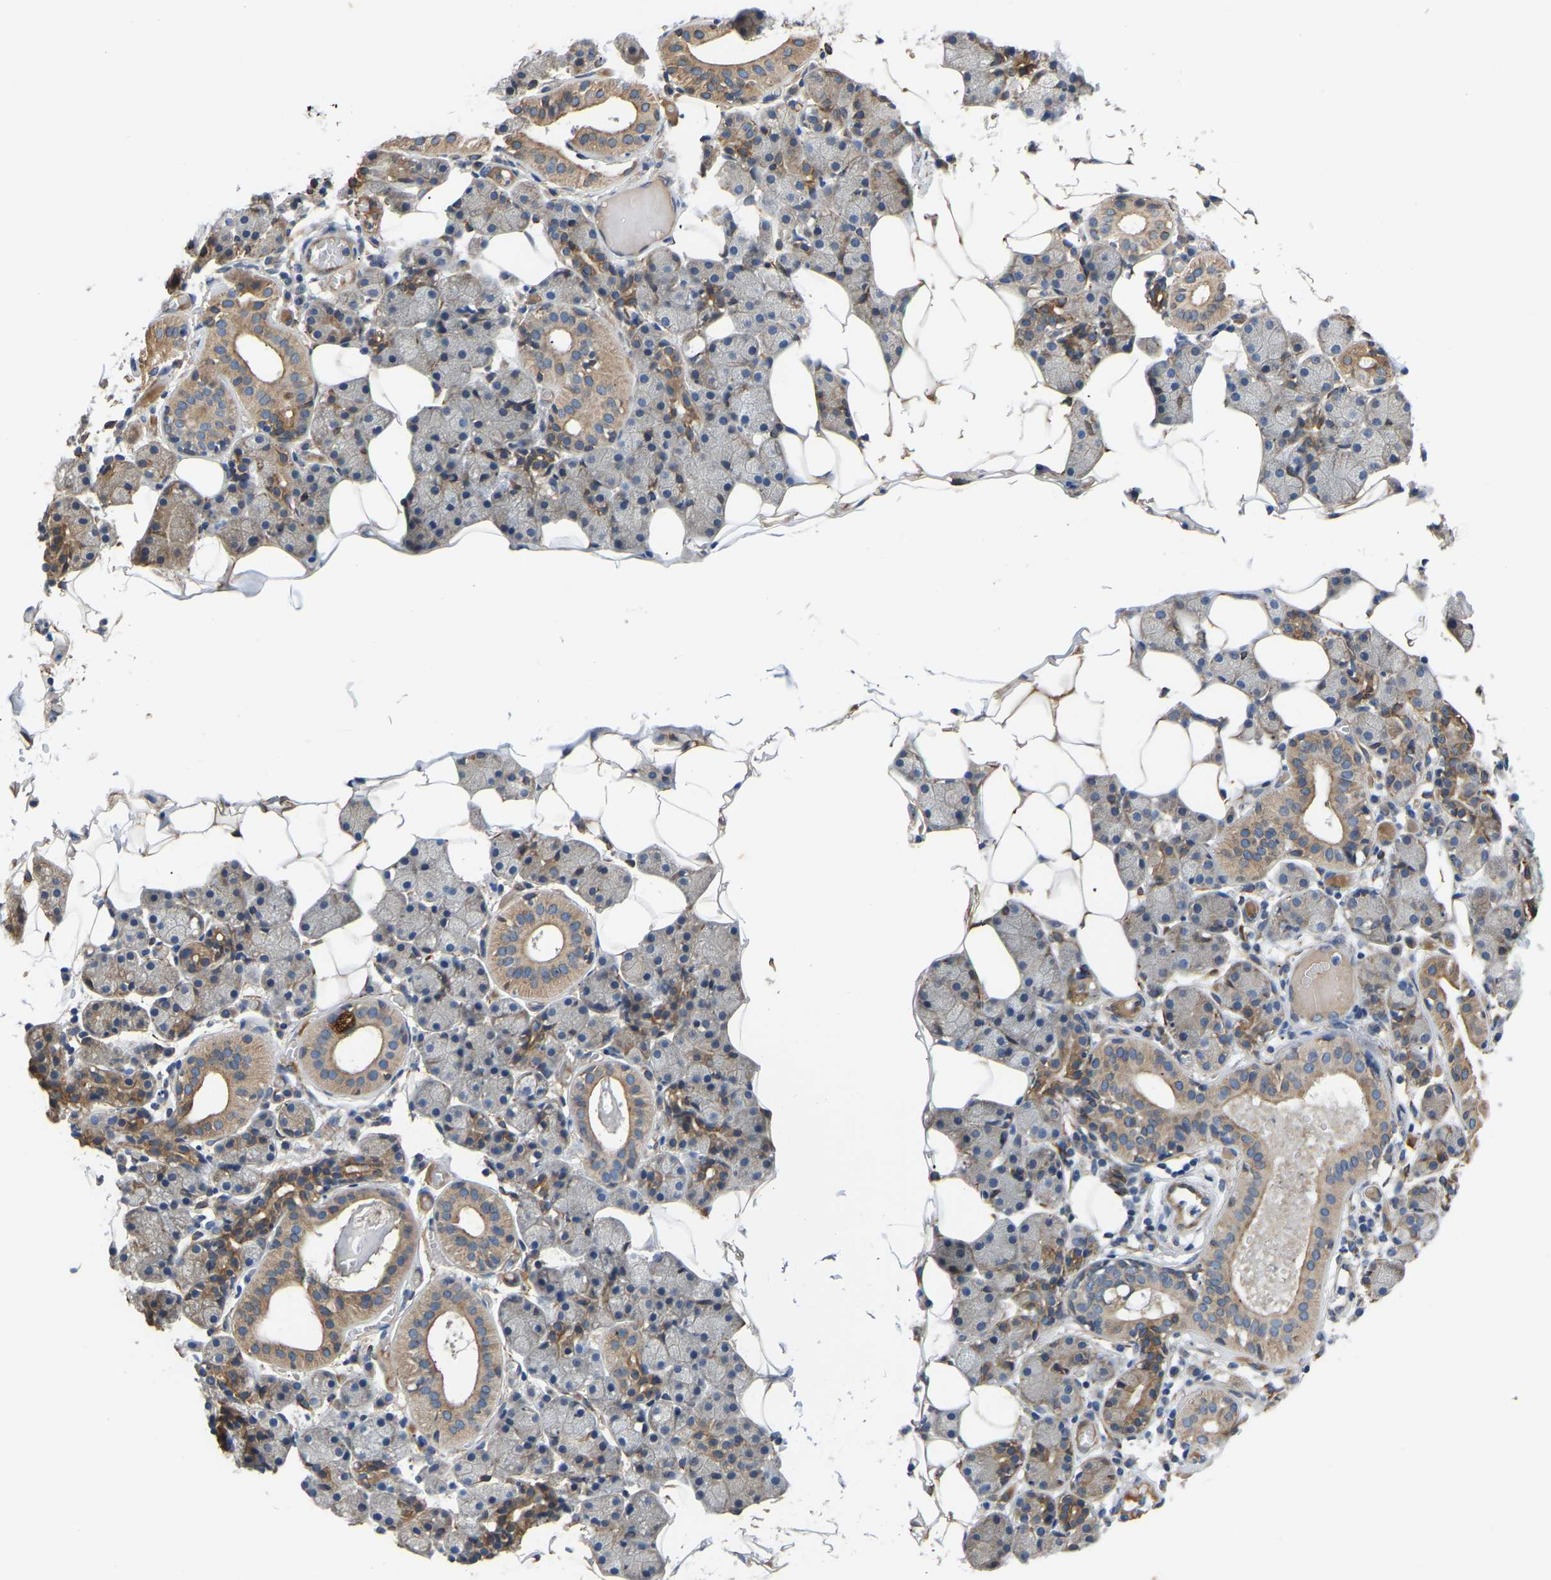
{"staining": {"intensity": "moderate", "quantity": "25%-75%", "location": "cytoplasmic/membranous"}, "tissue": "salivary gland", "cell_type": "Glandular cells", "image_type": "normal", "snomed": [{"axis": "morphology", "description": "Normal tissue, NOS"}, {"axis": "topography", "description": "Salivary gland"}], "caption": "Immunohistochemistry (DAB) staining of benign human salivary gland shows moderate cytoplasmic/membranous protein expression in about 25%-75% of glandular cells.", "gene": "ARL6IP5", "patient": {"sex": "female", "age": 33}}